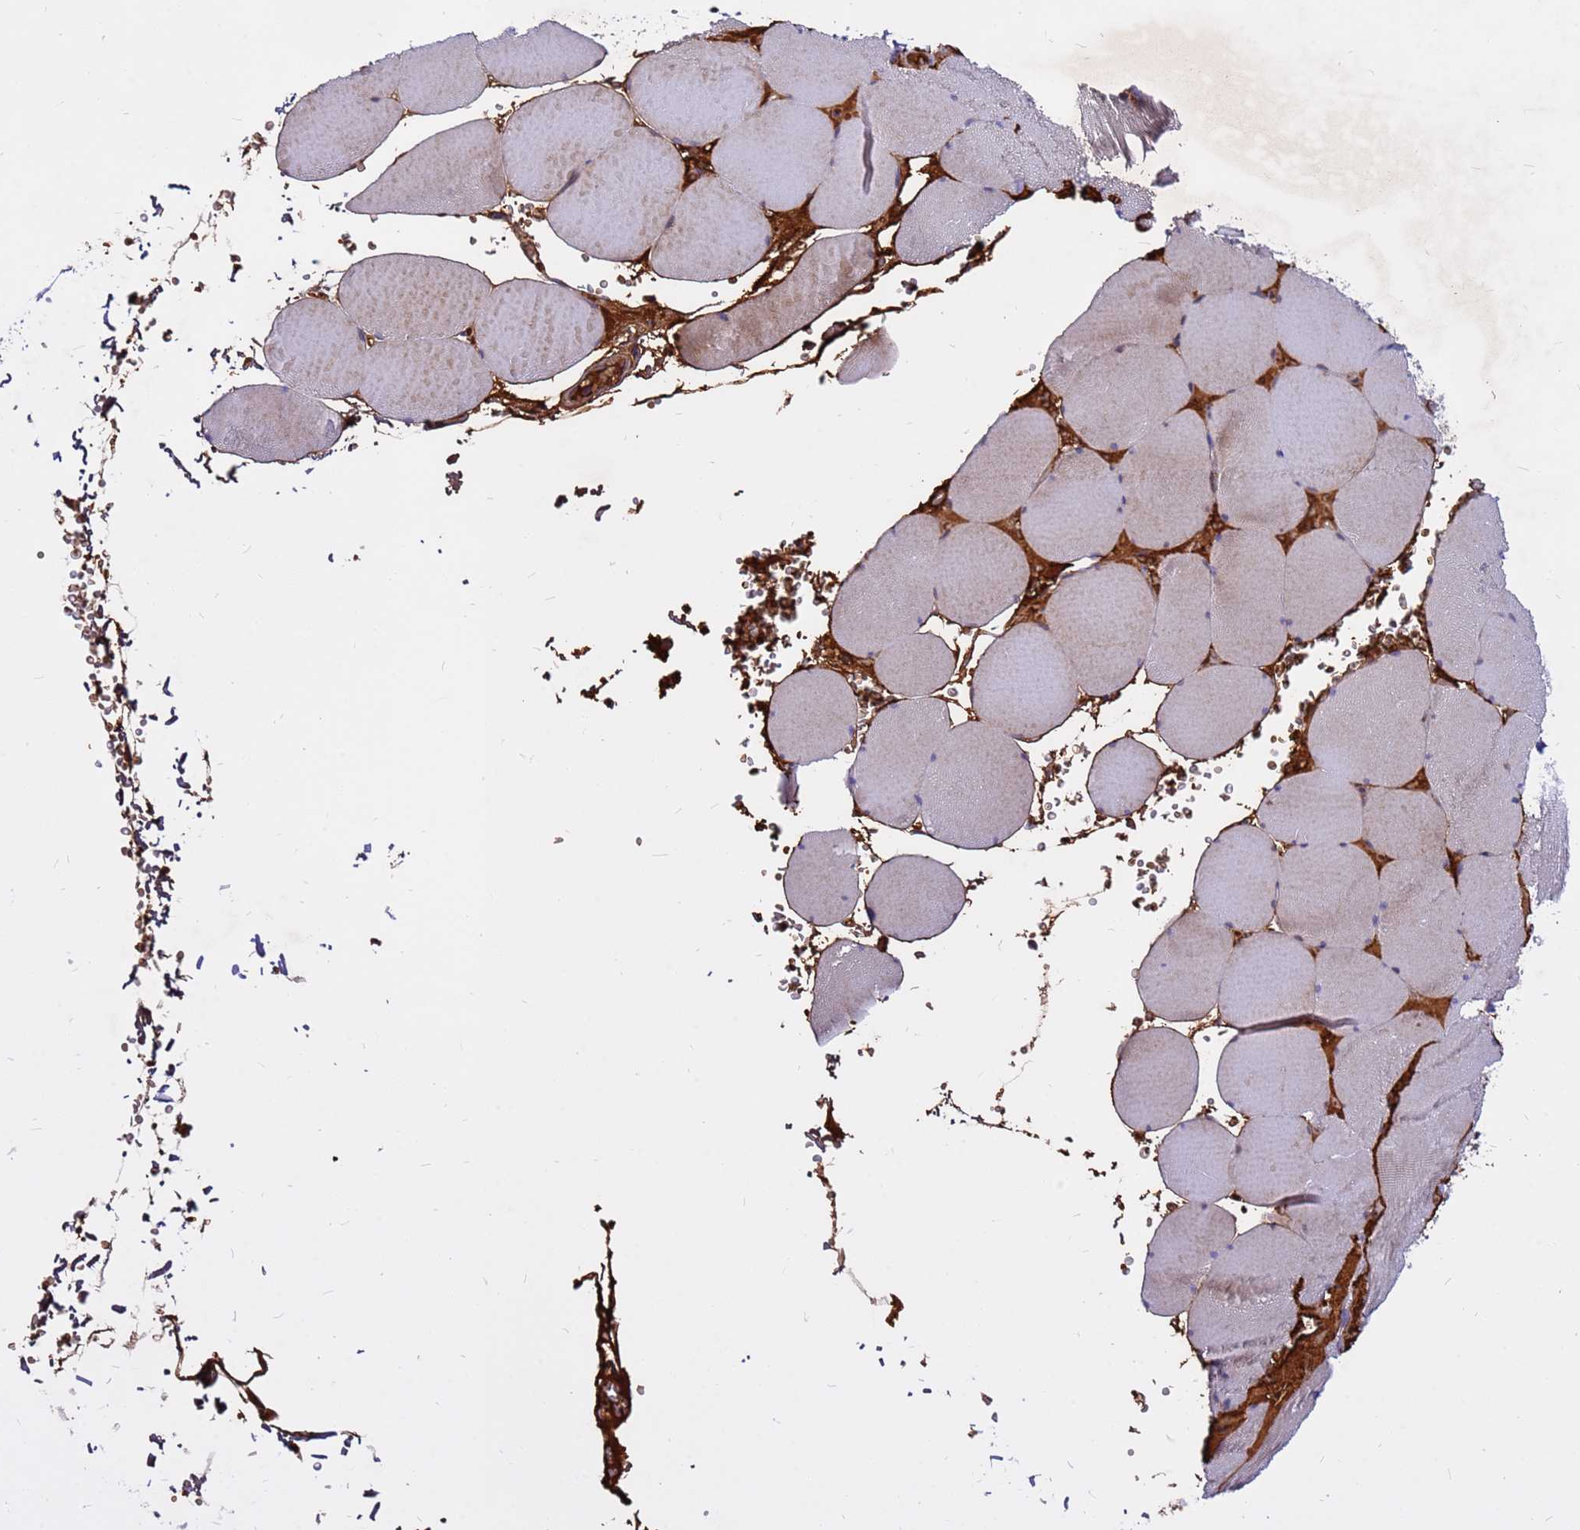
{"staining": {"intensity": "negative", "quantity": "none", "location": "none"}, "tissue": "skeletal muscle", "cell_type": "Myocytes", "image_type": "normal", "snomed": [{"axis": "morphology", "description": "Normal tissue, NOS"}, {"axis": "topography", "description": "Skeletal muscle"}, {"axis": "topography", "description": "Head-Neck"}], "caption": "Immunohistochemical staining of unremarkable skeletal muscle reveals no significant staining in myocytes.", "gene": "ZNF669", "patient": {"sex": "male", "age": 66}}